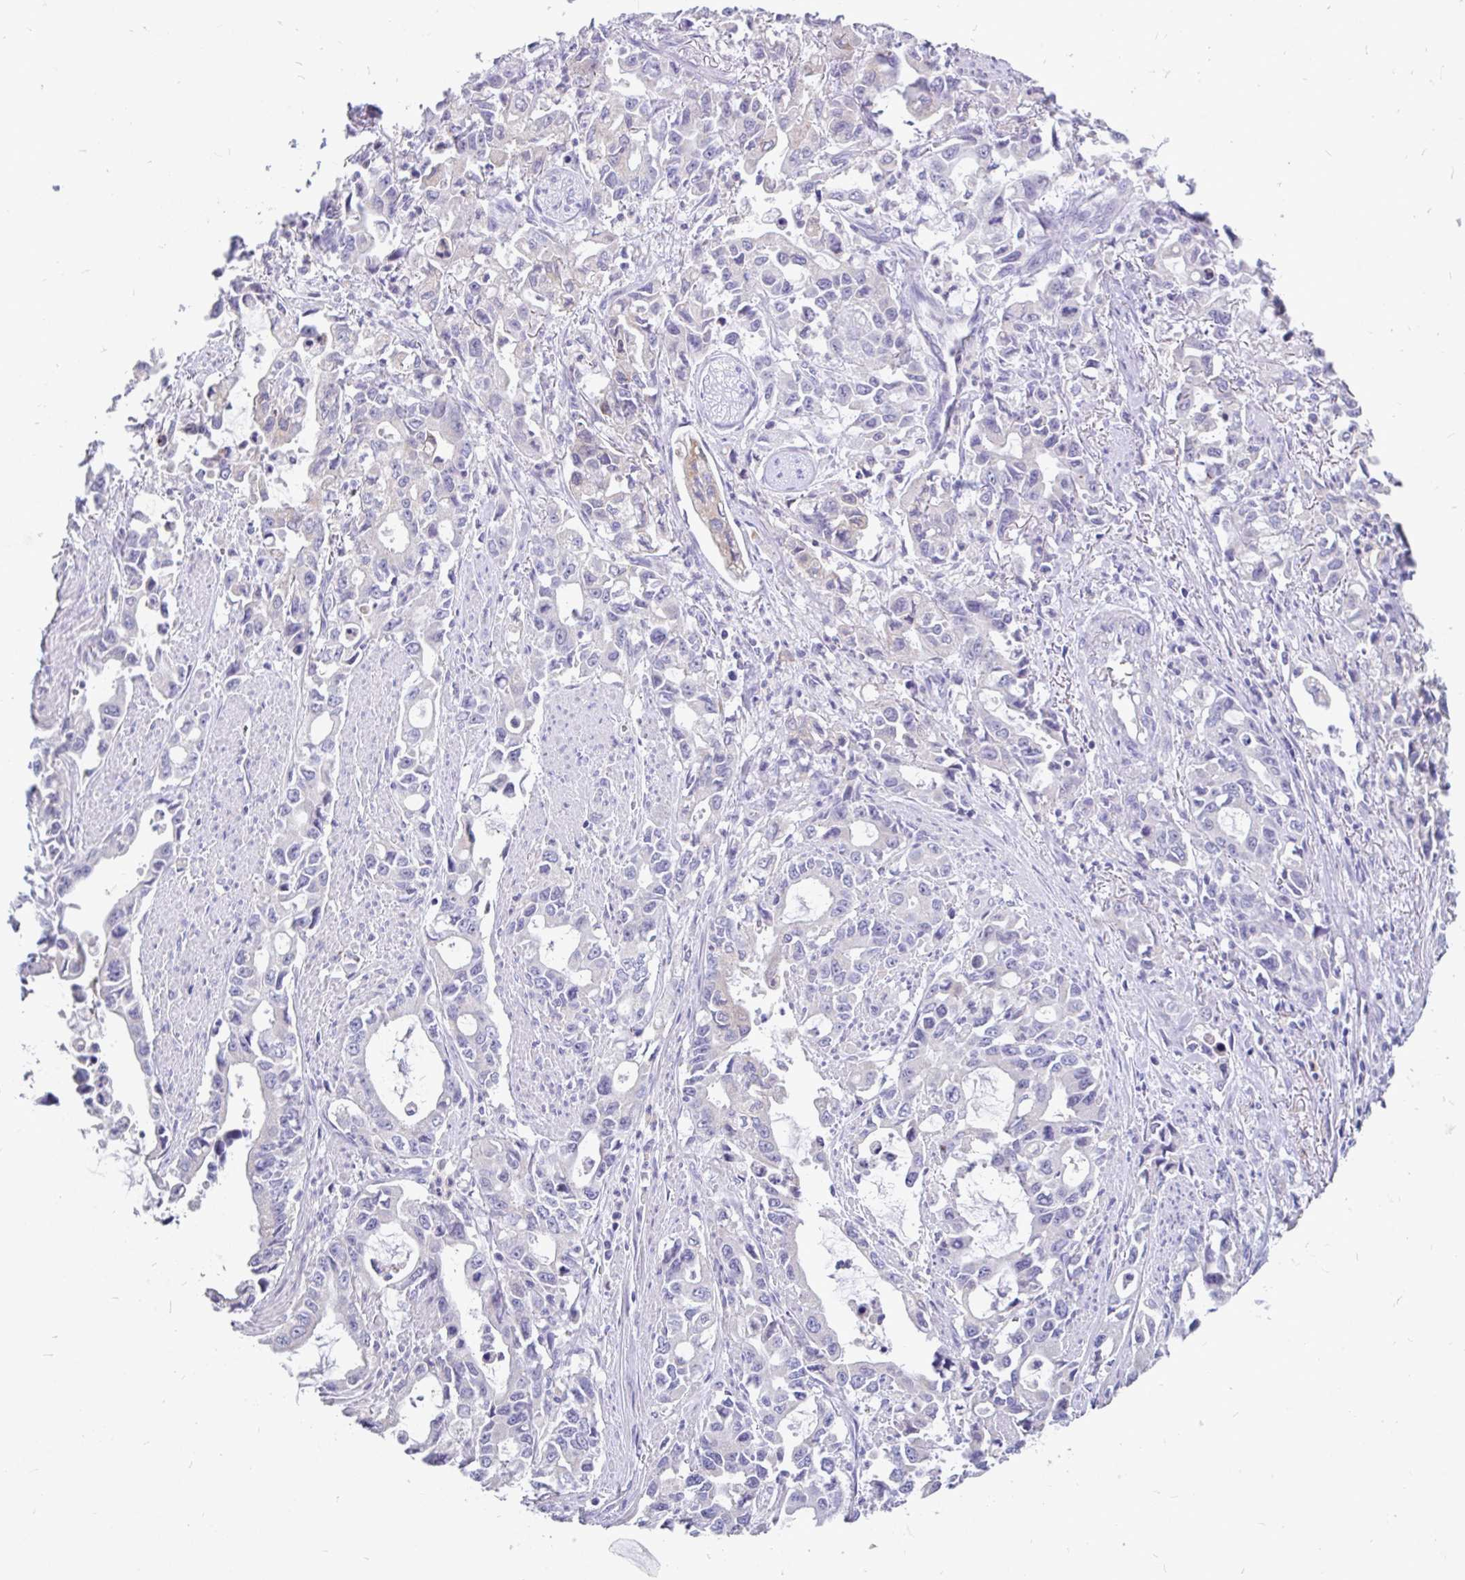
{"staining": {"intensity": "negative", "quantity": "none", "location": "none"}, "tissue": "stomach cancer", "cell_type": "Tumor cells", "image_type": "cancer", "snomed": [{"axis": "morphology", "description": "Adenocarcinoma, NOS"}, {"axis": "topography", "description": "Stomach, upper"}], "caption": "This micrograph is of stomach cancer (adenocarcinoma) stained with IHC to label a protein in brown with the nuclei are counter-stained blue. There is no expression in tumor cells.", "gene": "INTS5", "patient": {"sex": "male", "age": 85}}